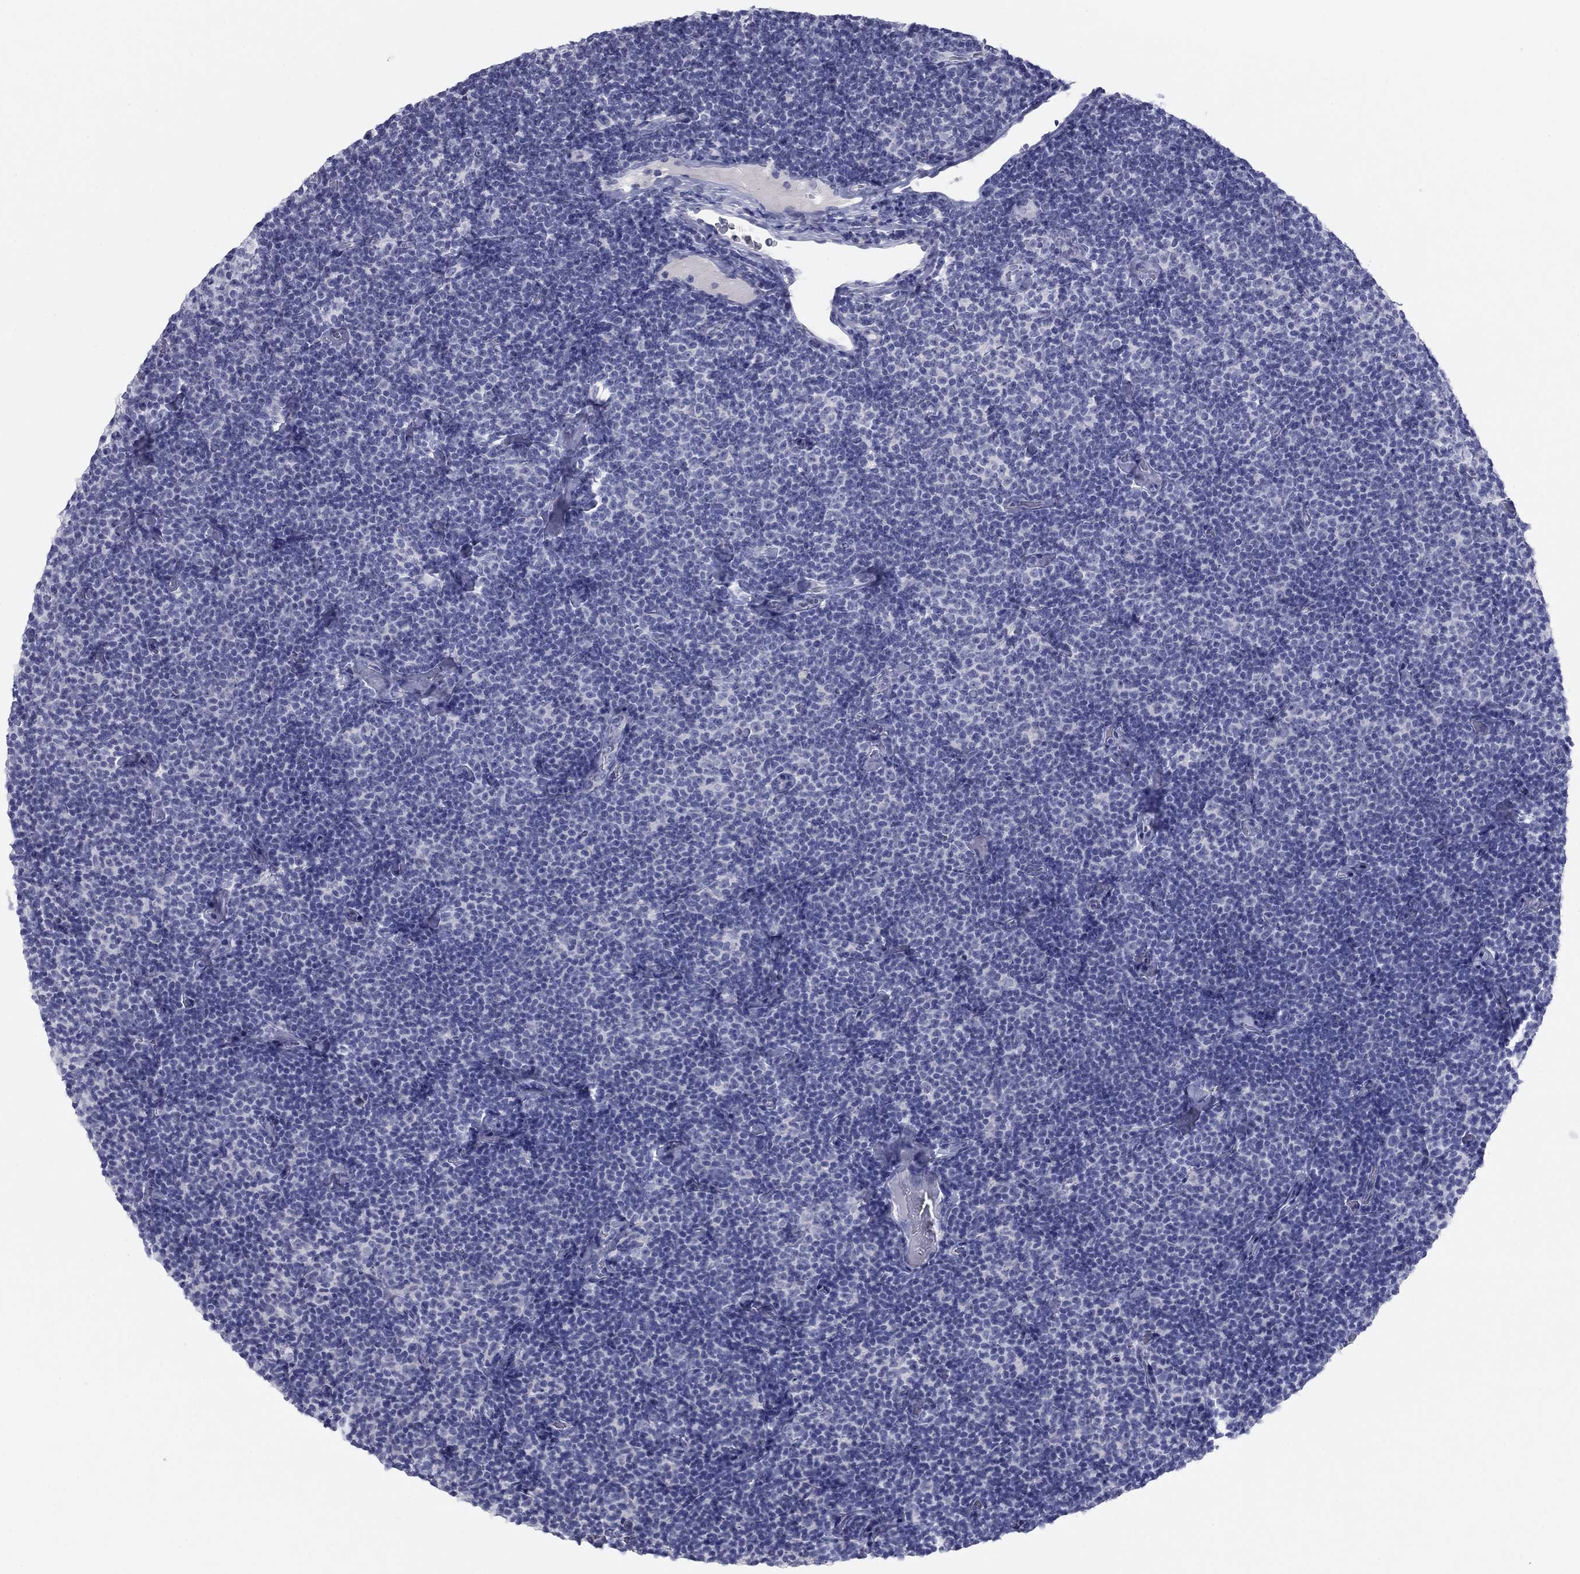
{"staining": {"intensity": "negative", "quantity": "none", "location": "none"}, "tissue": "lymphoma", "cell_type": "Tumor cells", "image_type": "cancer", "snomed": [{"axis": "morphology", "description": "Malignant lymphoma, non-Hodgkin's type, Low grade"}, {"axis": "topography", "description": "Lymph node"}], "caption": "This is a histopathology image of immunohistochemistry staining of low-grade malignant lymphoma, non-Hodgkin's type, which shows no expression in tumor cells.", "gene": "KRT75", "patient": {"sex": "male", "age": 81}}